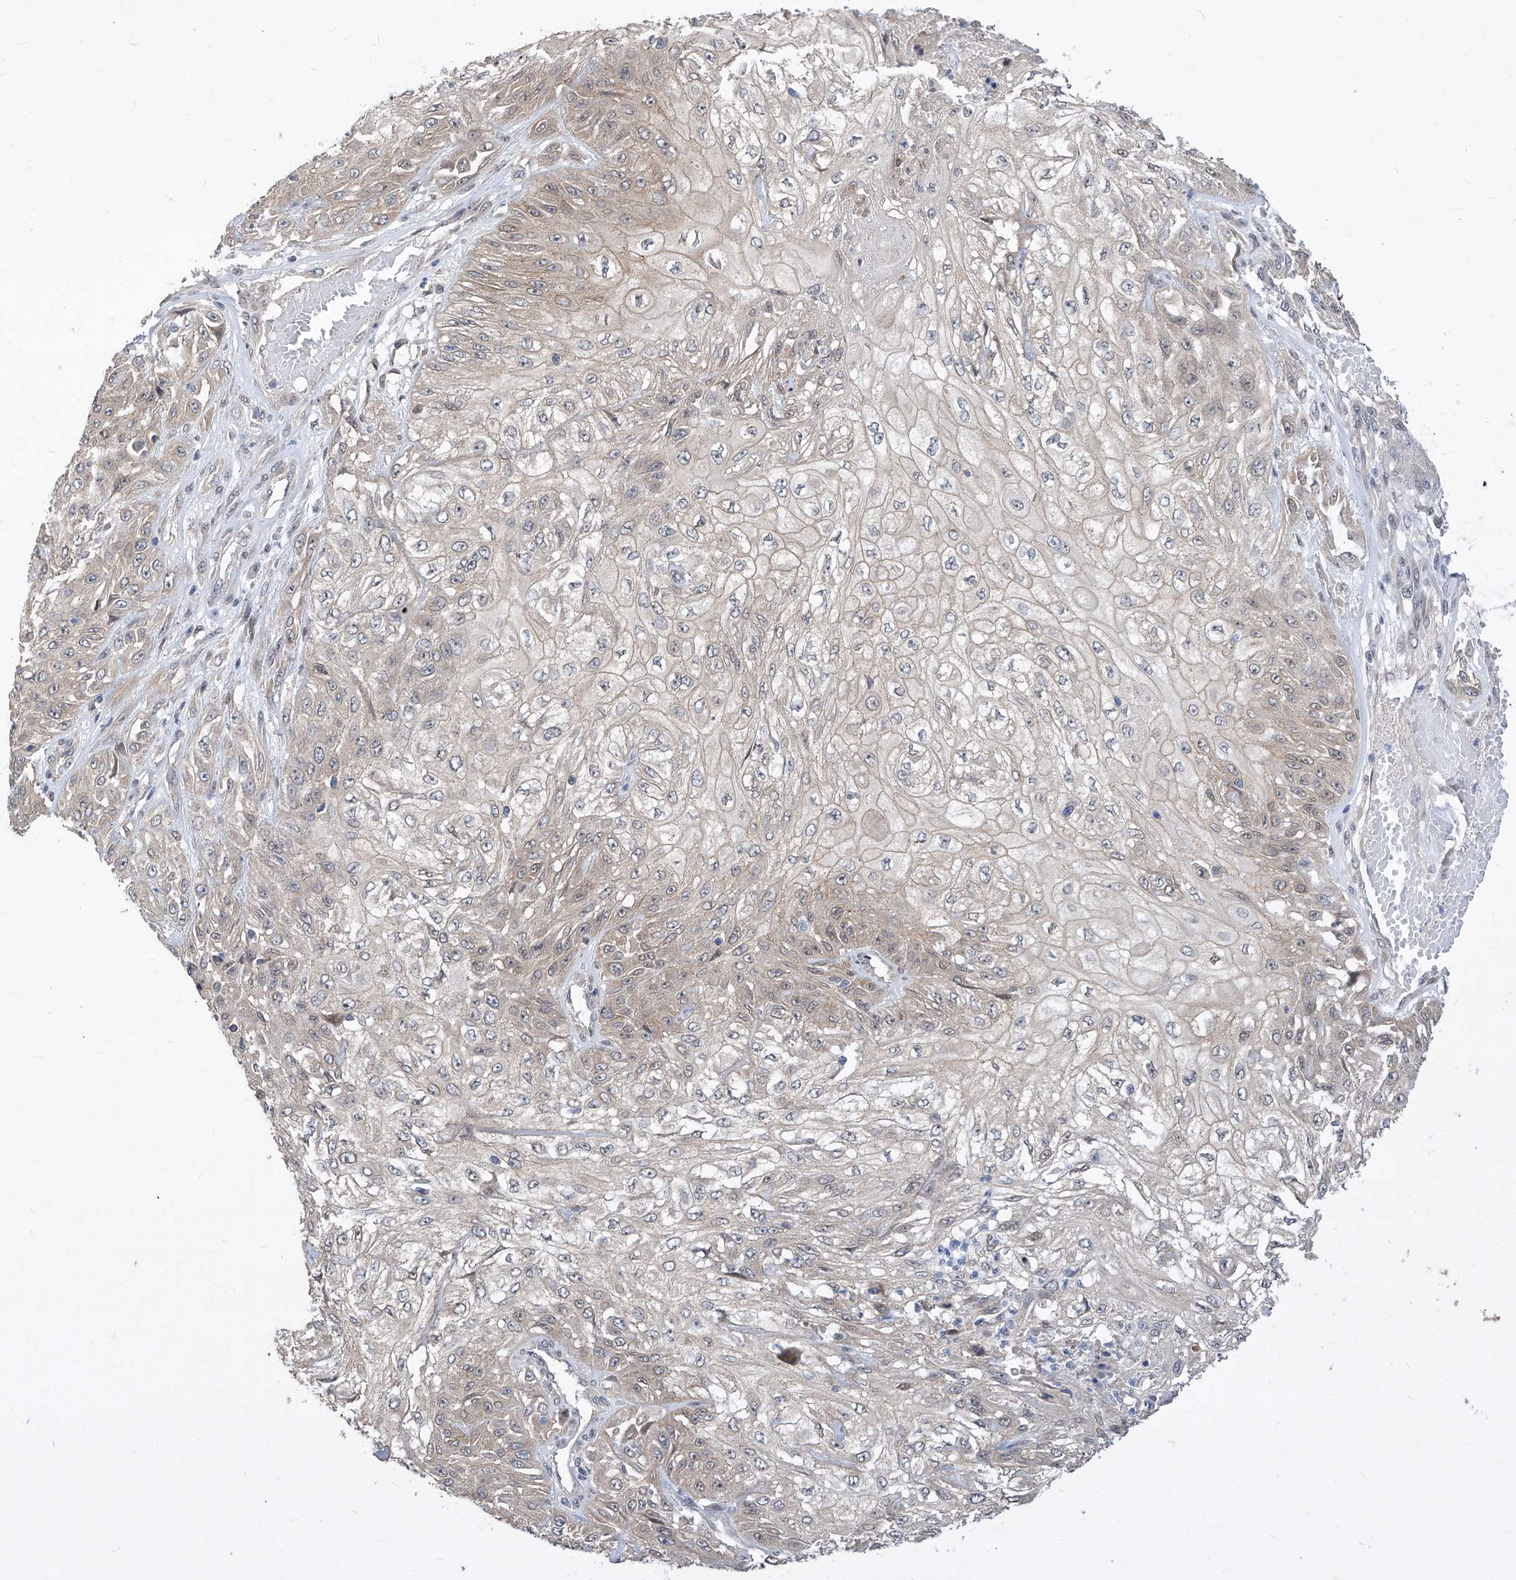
{"staining": {"intensity": "weak", "quantity": "25%-75%", "location": "cytoplasmic/membranous"}, "tissue": "skin cancer", "cell_type": "Tumor cells", "image_type": "cancer", "snomed": [{"axis": "morphology", "description": "Squamous cell carcinoma, NOS"}, {"axis": "morphology", "description": "Squamous cell carcinoma, metastatic, NOS"}, {"axis": "topography", "description": "Skin"}, {"axis": "topography", "description": "Lymph node"}], "caption": "Skin cancer (squamous cell carcinoma) stained with immunohistochemistry shows weak cytoplasmic/membranous expression in about 25%-75% of tumor cells.", "gene": "CETN2", "patient": {"sex": "male", "age": 75}}